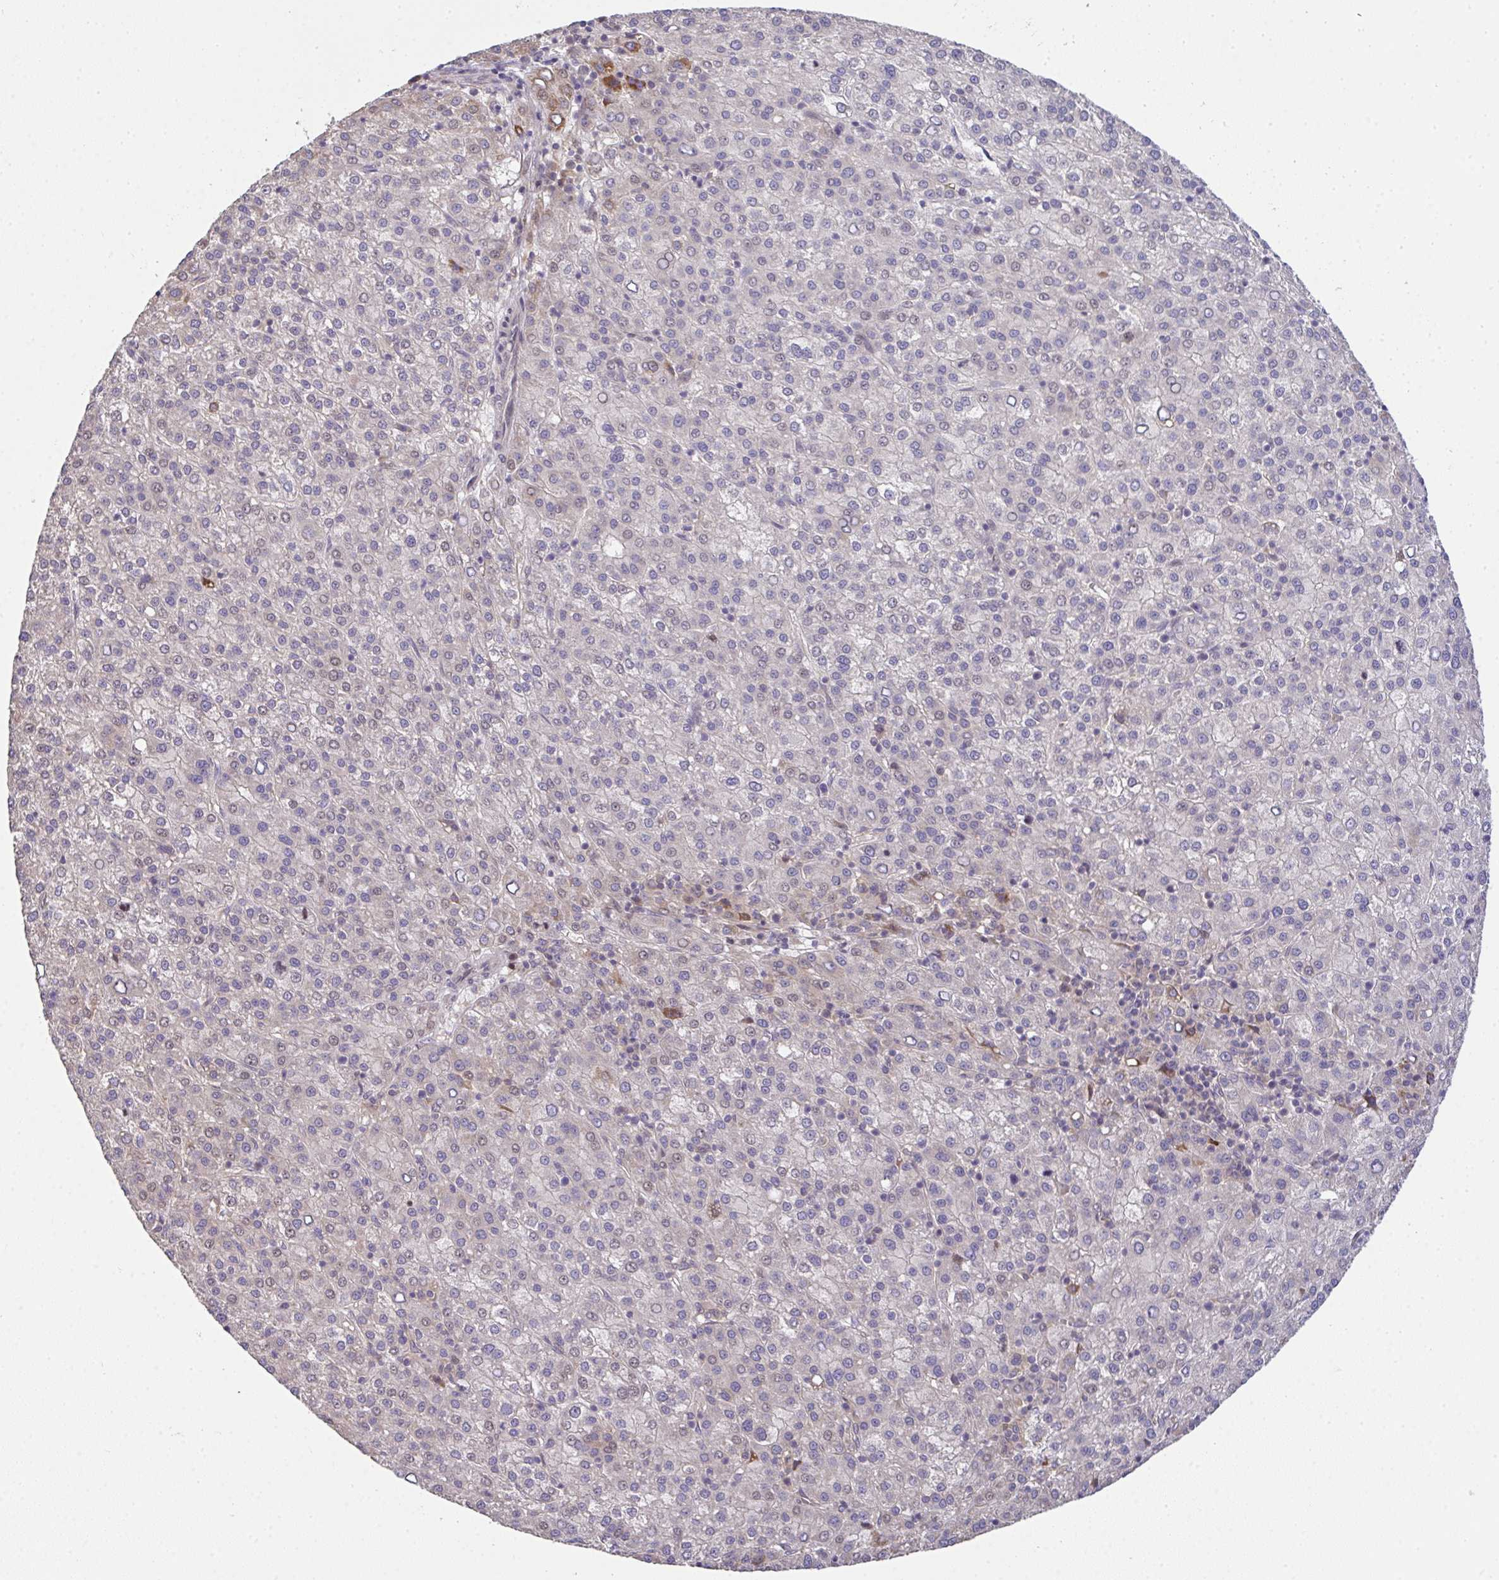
{"staining": {"intensity": "negative", "quantity": "none", "location": "none"}, "tissue": "liver cancer", "cell_type": "Tumor cells", "image_type": "cancer", "snomed": [{"axis": "morphology", "description": "Carcinoma, Hepatocellular, NOS"}, {"axis": "topography", "description": "Liver"}], "caption": "Histopathology image shows no protein expression in tumor cells of liver cancer tissue.", "gene": "EEF1AKMT1", "patient": {"sex": "female", "age": 58}}